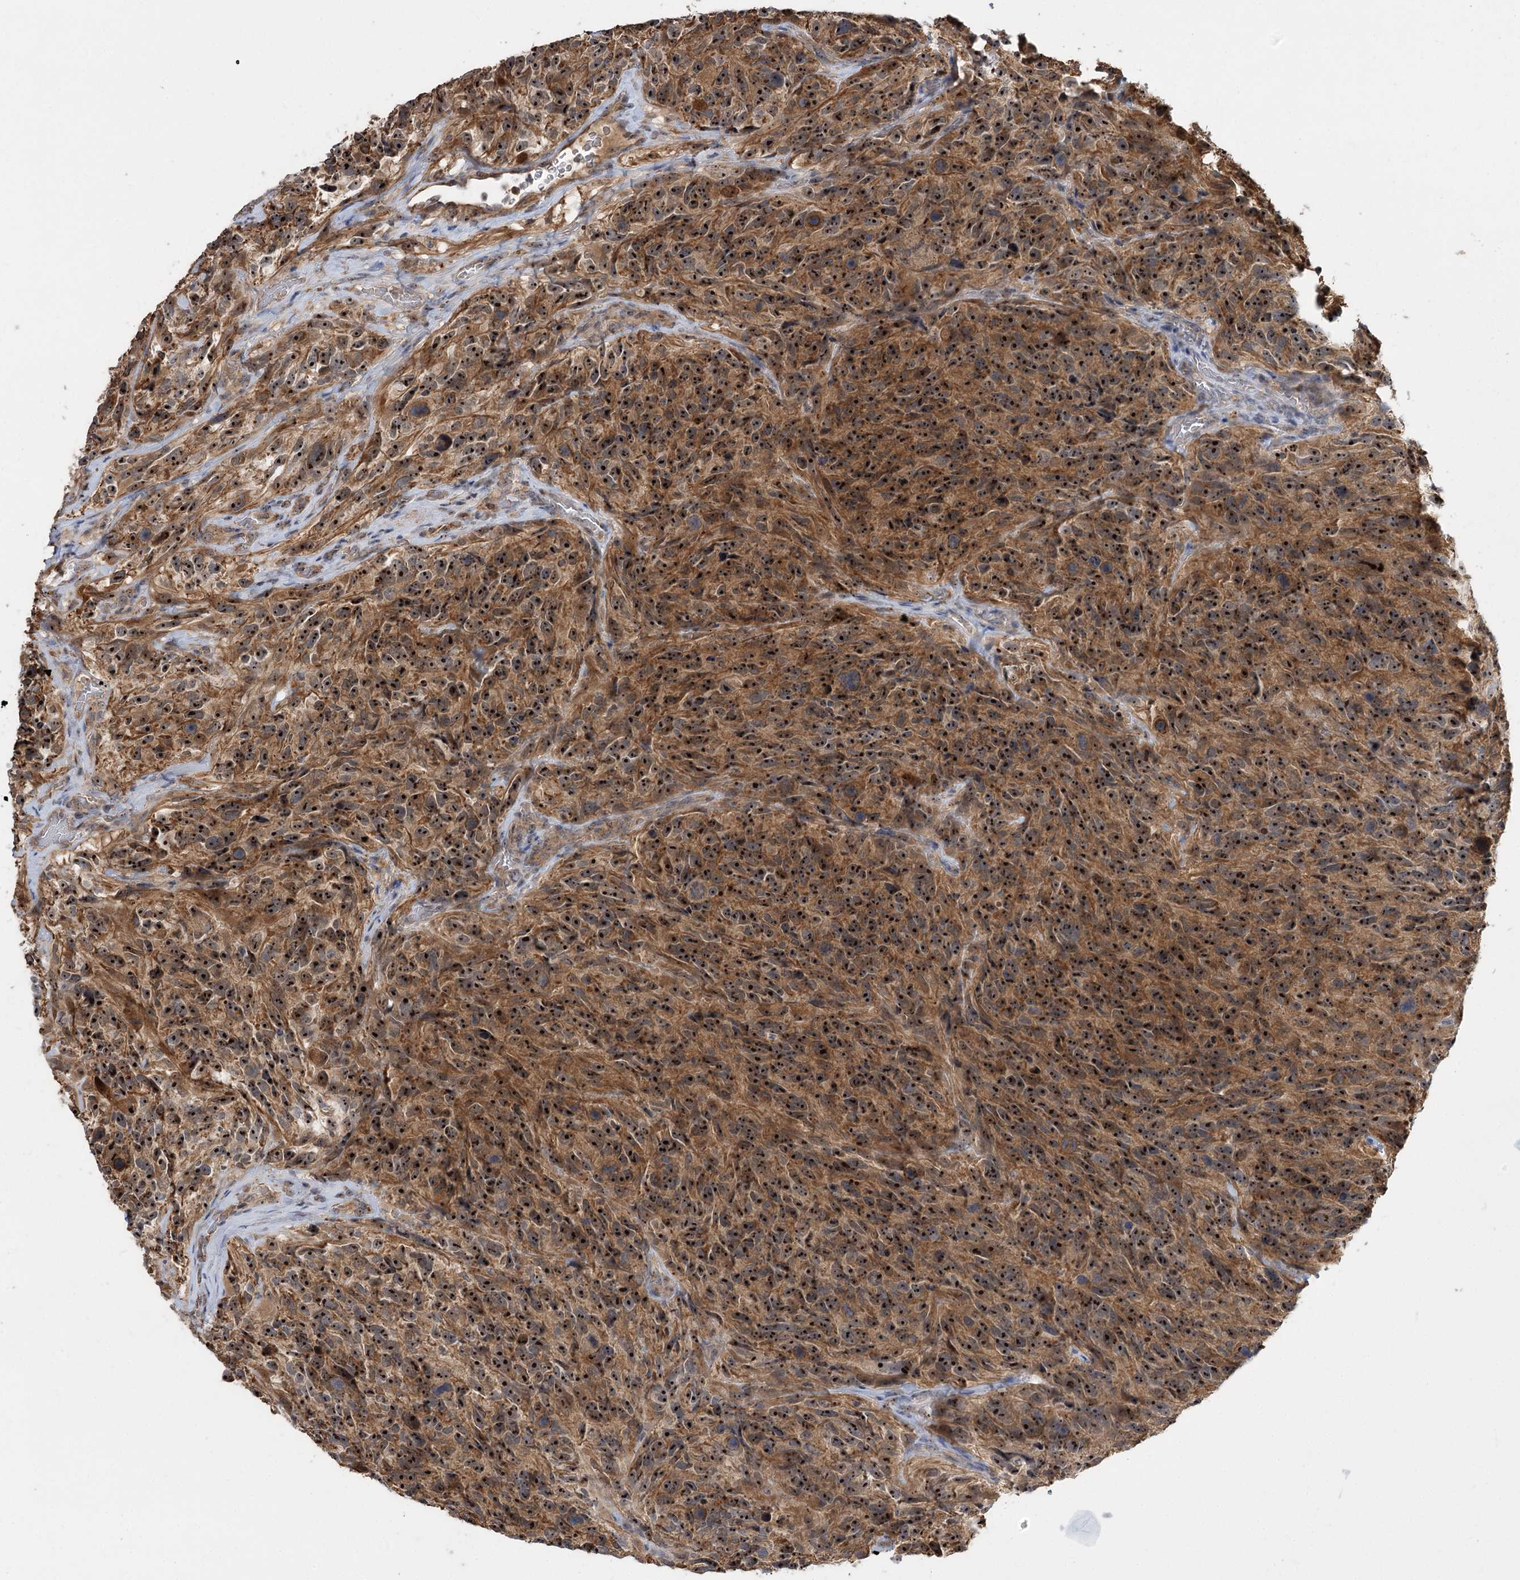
{"staining": {"intensity": "moderate", "quantity": ">75%", "location": "cytoplasmic/membranous,nuclear"}, "tissue": "glioma", "cell_type": "Tumor cells", "image_type": "cancer", "snomed": [{"axis": "morphology", "description": "Glioma, malignant, High grade"}, {"axis": "topography", "description": "Brain"}], "caption": "Immunohistochemical staining of human glioma exhibits medium levels of moderate cytoplasmic/membranous and nuclear staining in approximately >75% of tumor cells.", "gene": "SERGEF", "patient": {"sex": "male", "age": 69}}